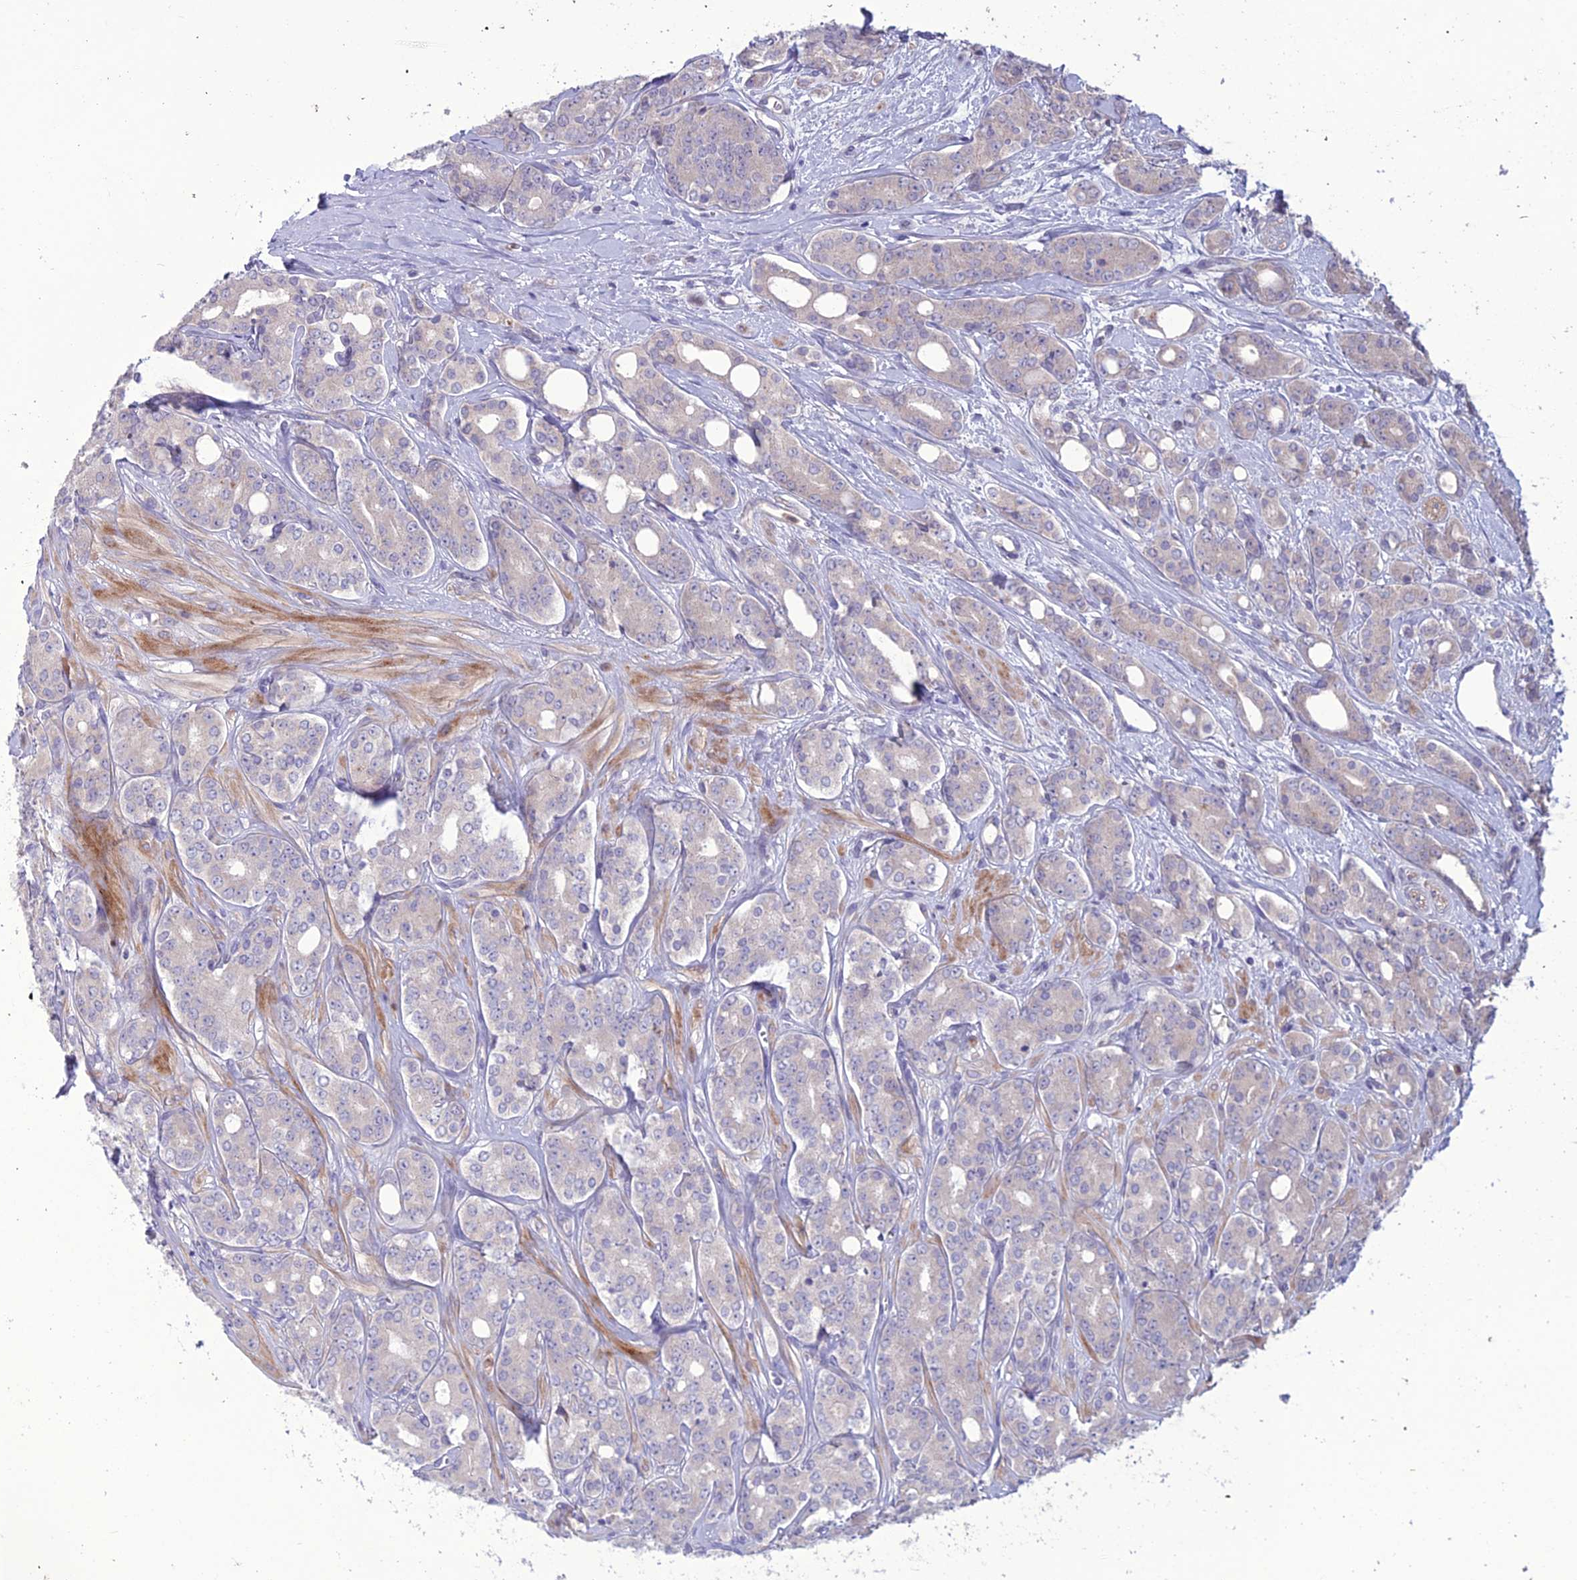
{"staining": {"intensity": "negative", "quantity": "none", "location": "none"}, "tissue": "prostate cancer", "cell_type": "Tumor cells", "image_type": "cancer", "snomed": [{"axis": "morphology", "description": "Adenocarcinoma, High grade"}, {"axis": "topography", "description": "Prostate"}], "caption": "Prostate cancer was stained to show a protein in brown. There is no significant expression in tumor cells.", "gene": "C2orf76", "patient": {"sex": "male", "age": 62}}